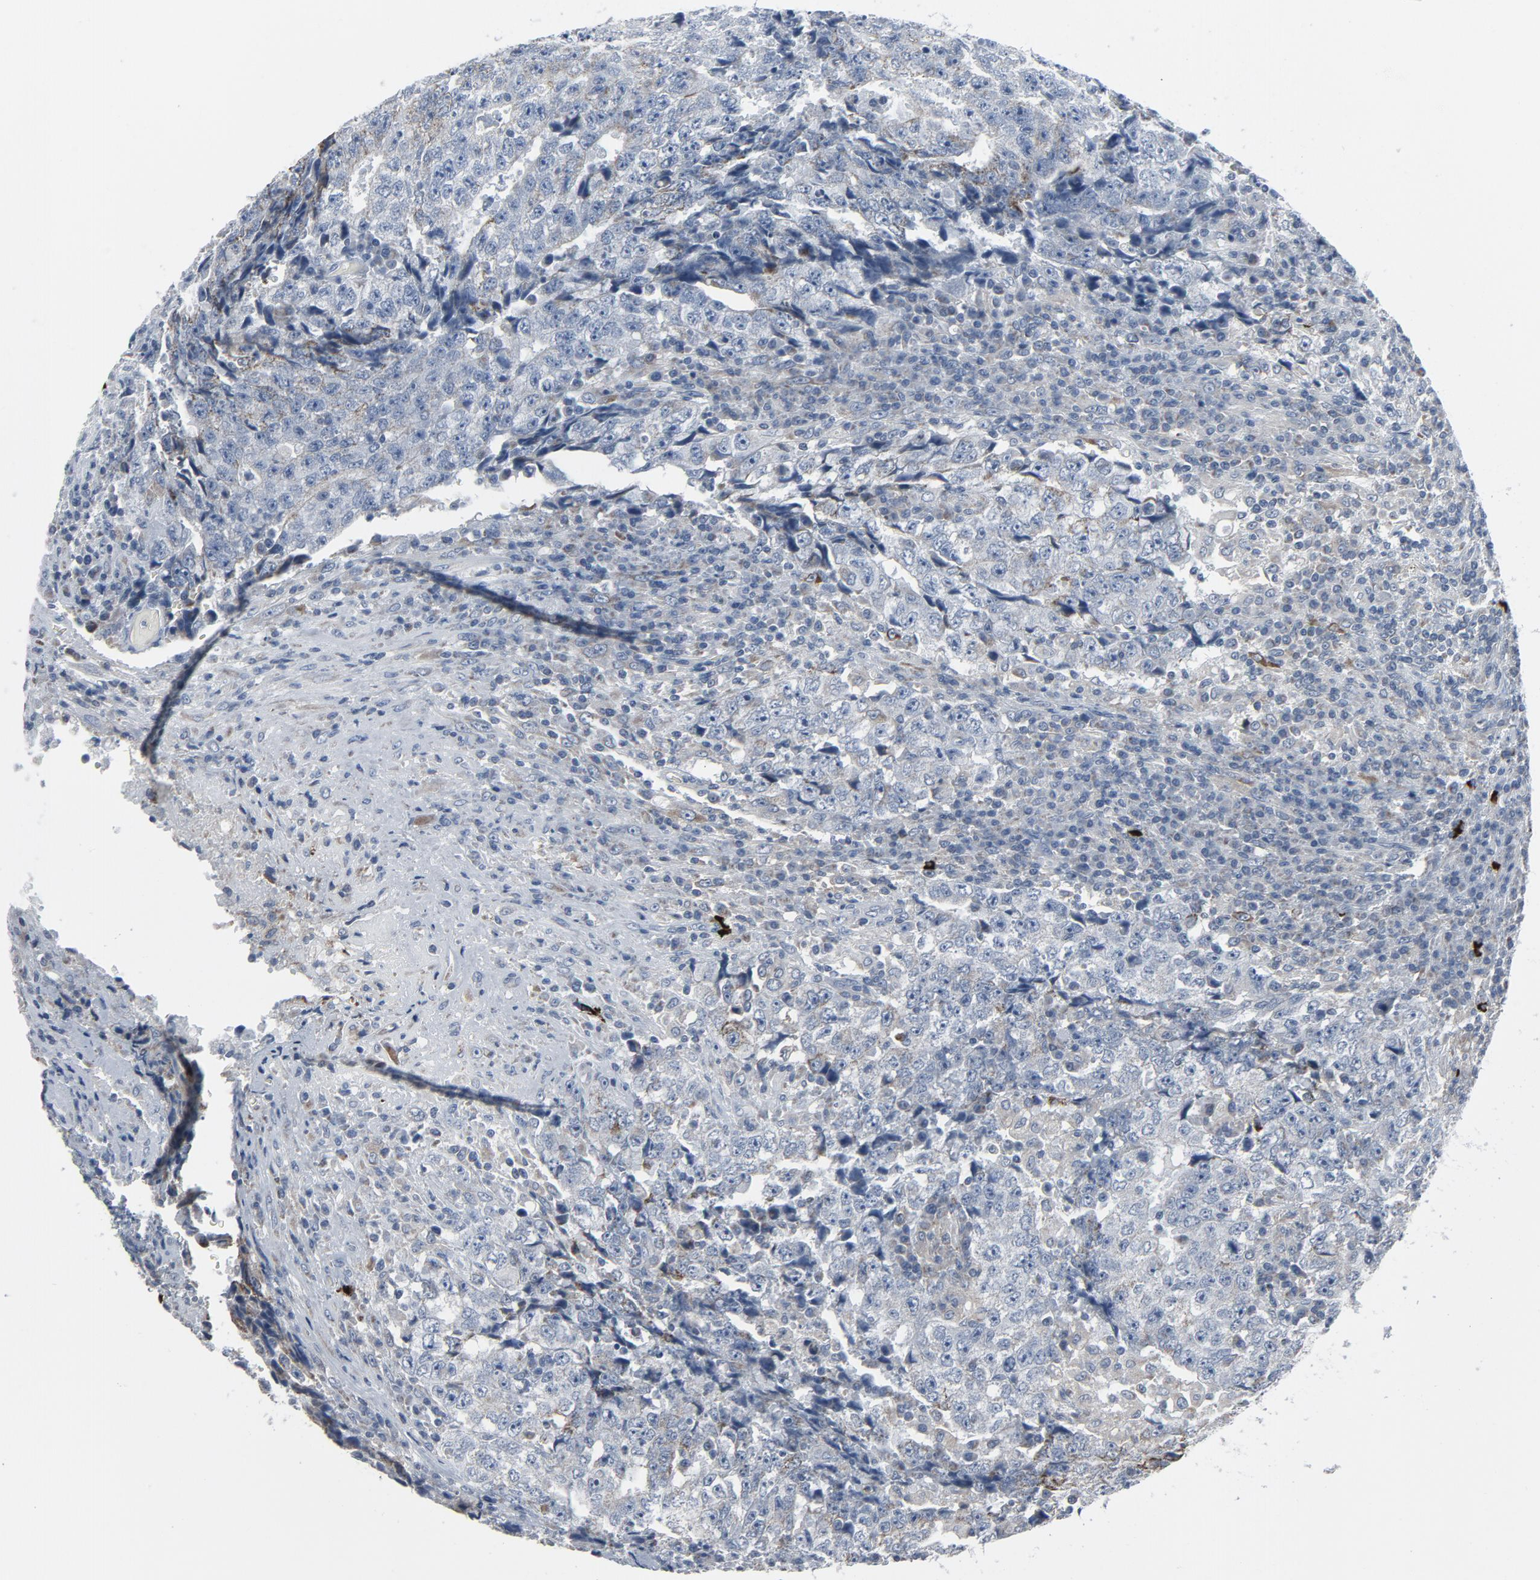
{"staining": {"intensity": "weak", "quantity": "<25%", "location": "cytoplasmic/membranous"}, "tissue": "testis cancer", "cell_type": "Tumor cells", "image_type": "cancer", "snomed": [{"axis": "morphology", "description": "Necrosis, NOS"}, {"axis": "morphology", "description": "Carcinoma, Embryonal, NOS"}, {"axis": "topography", "description": "Testis"}], "caption": "The IHC image has no significant positivity in tumor cells of testis cancer (embryonal carcinoma) tissue. The staining was performed using DAB to visualize the protein expression in brown, while the nuclei were stained in blue with hematoxylin (Magnification: 20x).", "gene": "GPX2", "patient": {"sex": "male", "age": 19}}